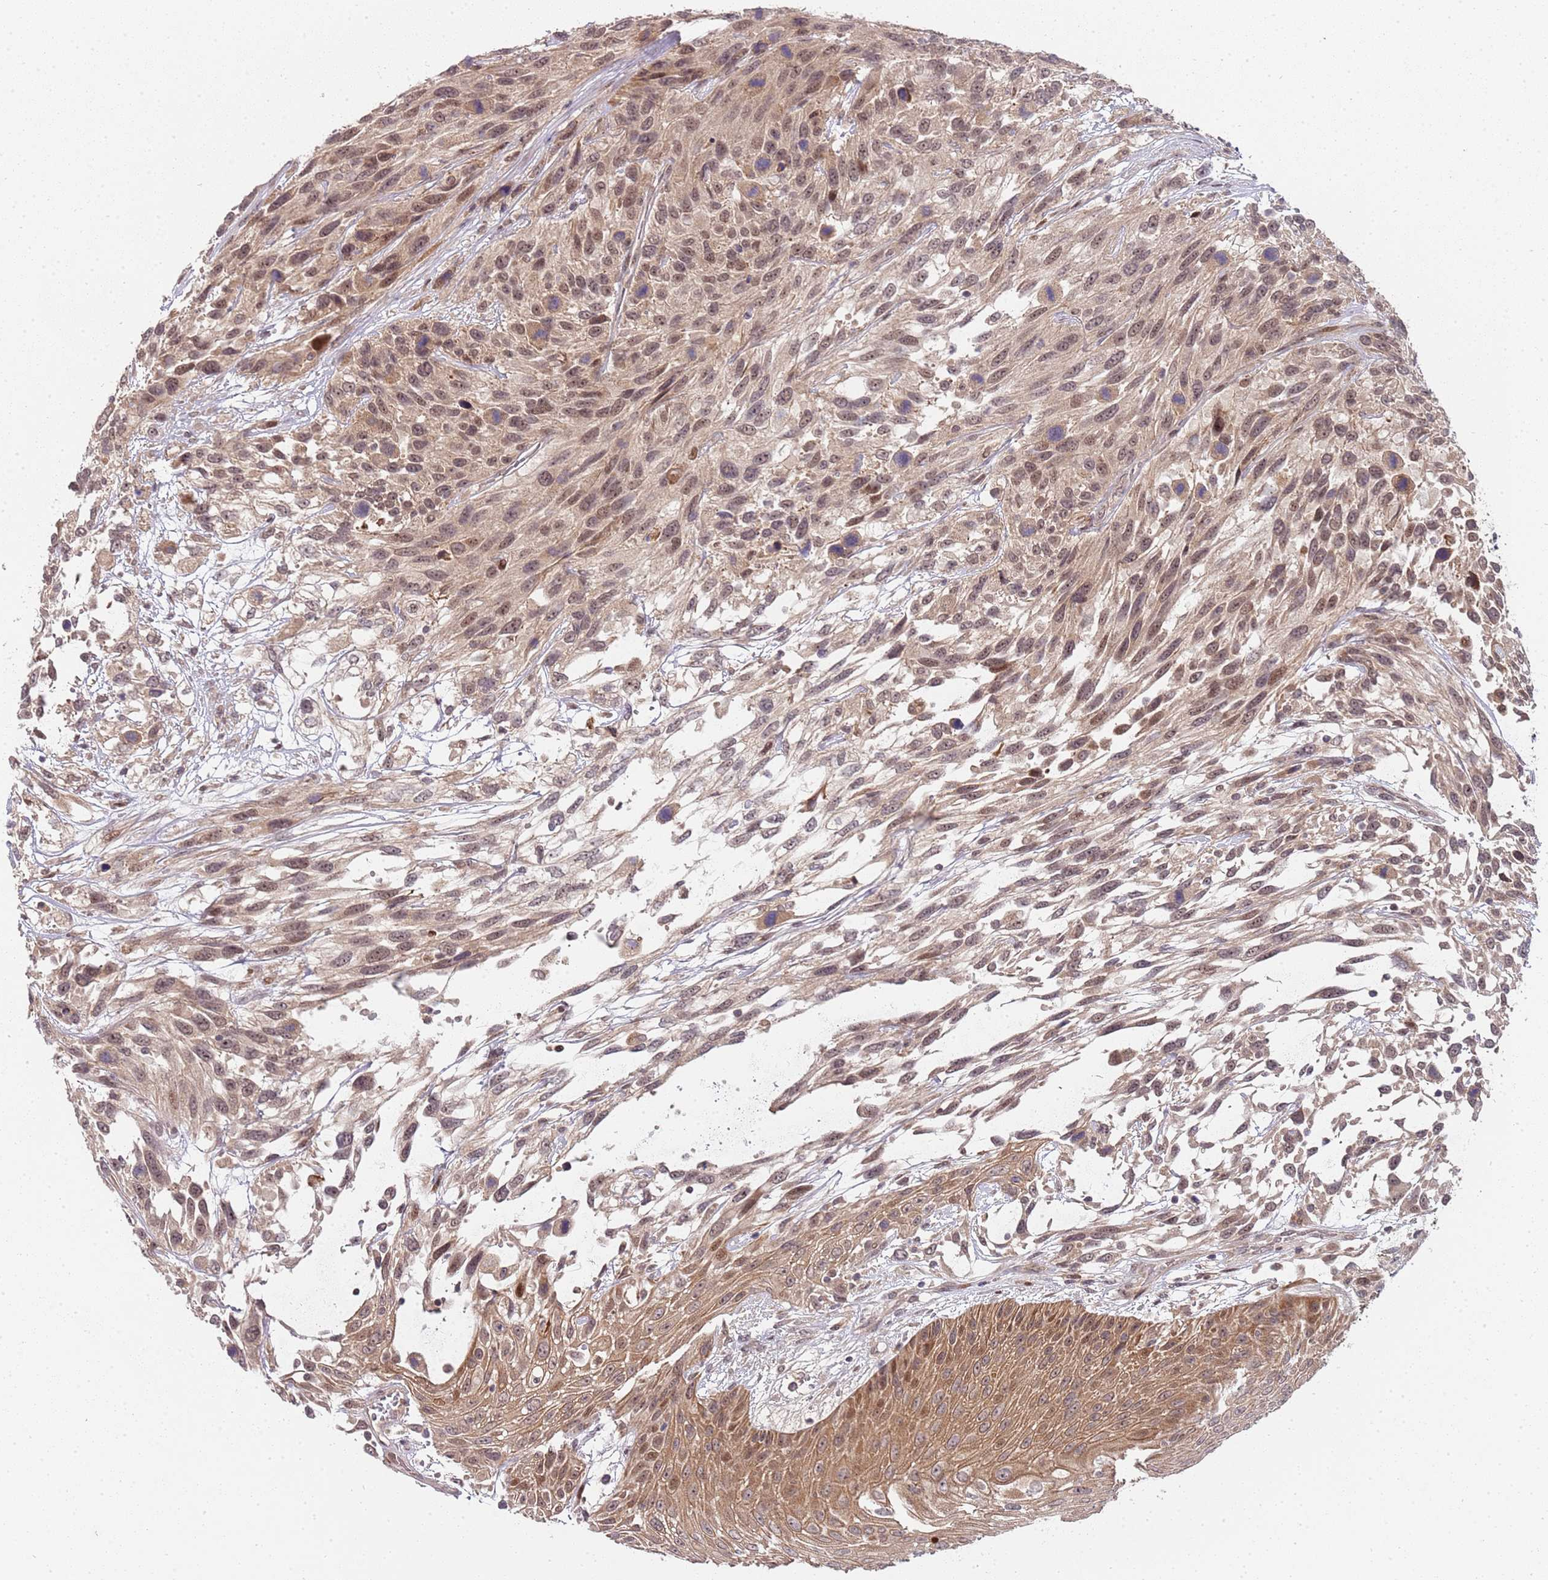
{"staining": {"intensity": "moderate", "quantity": ">75%", "location": "nuclear"}, "tissue": "urothelial cancer", "cell_type": "Tumor cells", "image_type": "cancer", "snomed": [{"axis": "morphology", "description": "Urothelial carcinoma, High grade"}, {"axis": "topography", "description": "Urinary bladder"}], "caption": "An image showing moderate nuclear positivity in approximately >75% of tumor cells in urothelial cancer, as visualized by brown immunohistochemical staining.", "gene": "EDC3", "patient": {"sex": "female", "age": 70}}